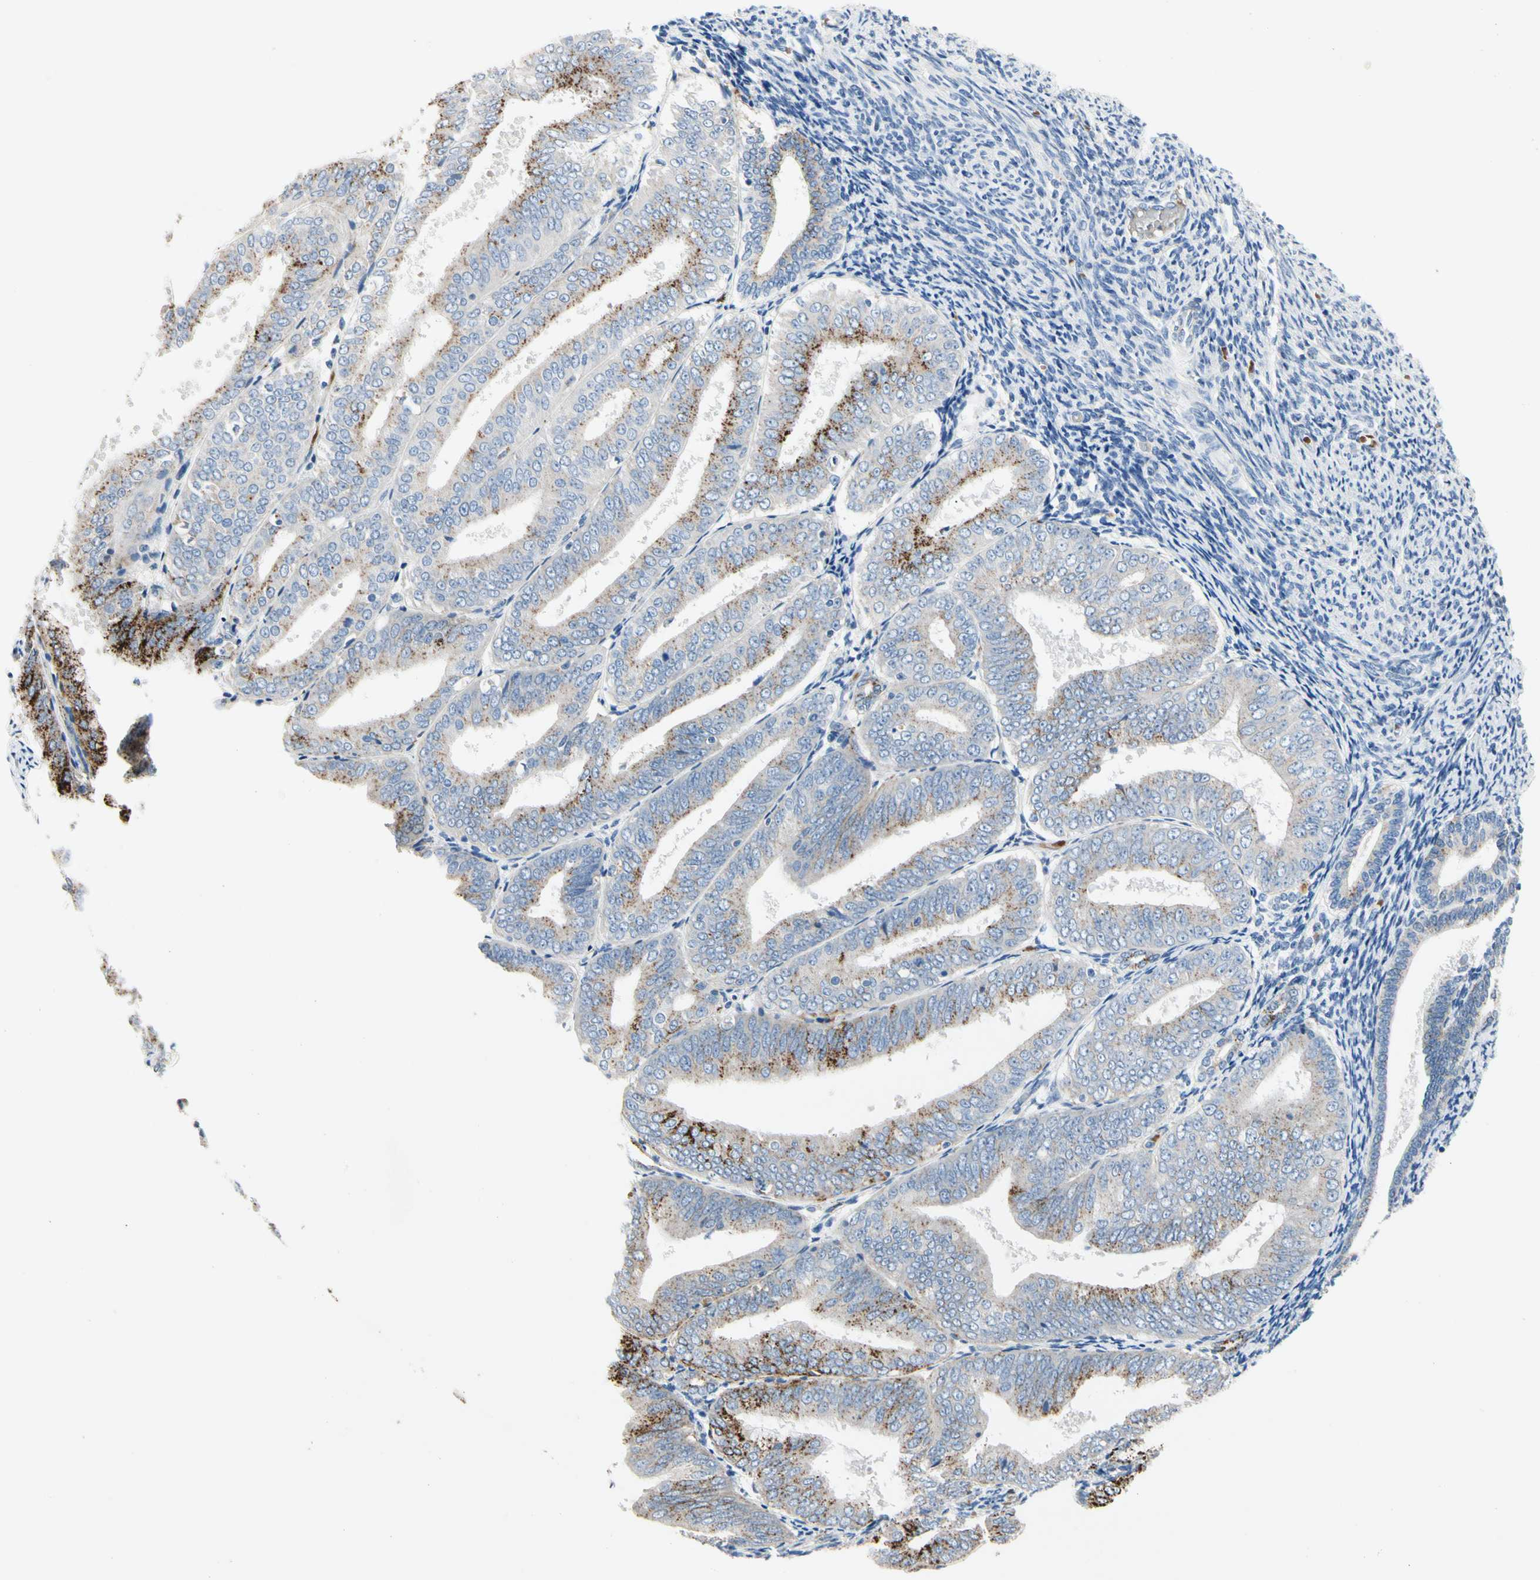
{"staining": {"intensity": "moderate", "quantity": "25%-75%", "location": "cytoplasmic/membranous"}, "tissue": "endometrial cancer", "cell_type": "Tumor cells", "image_type": "cancer", "snomed": [{"axis": "morphology", "description": "Adenocarcinoma, NOS"}, {"axis": "topography", "description": "Endometrium"}], "caption": "Immunohistochemistry of endometrial adenocarcinoma shows medium levels of moderate cytoplasmic/membranous expression in approximately 25%-75% of tumor cells. (brown staining indicates protein expression, while blue staining denotes nuclei).", "gene": "RETSAT", "patient": {"sex": "female", "age": 63}}